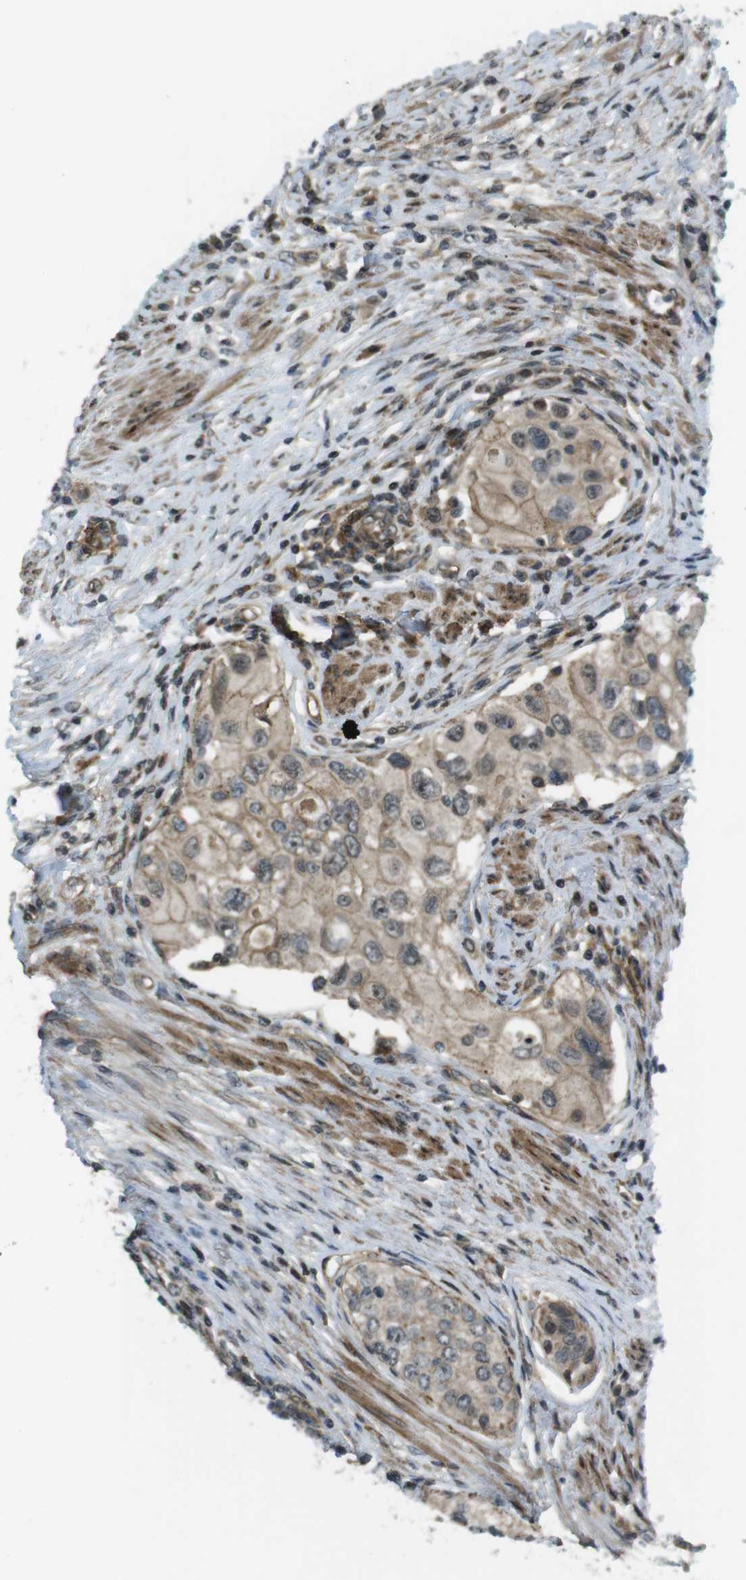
{"staining": {"intensity": "weak", "quantity": ">75%", "location": "cytoplasmic/membranous"}, "tissue": "urothelial cancer", "cell_type": "Tumor cells", "image_type": "cancer", "snomed": [{"axis": "morphology", "description": "Urothelial carcinoma, High grade"}, {"axis": "topography", "description": "Urinary bladder"}], "caption": "Immunohistochemical staining of human urothelial cancer shows low levels of weak cytoplasmic/membranous expression in approximately >75% of tumor cells. (Brightfield microscopy of DAB IHC at high magnification).", "gene": "TIAM2", "patient": {"sex": "female", "age": 56}}